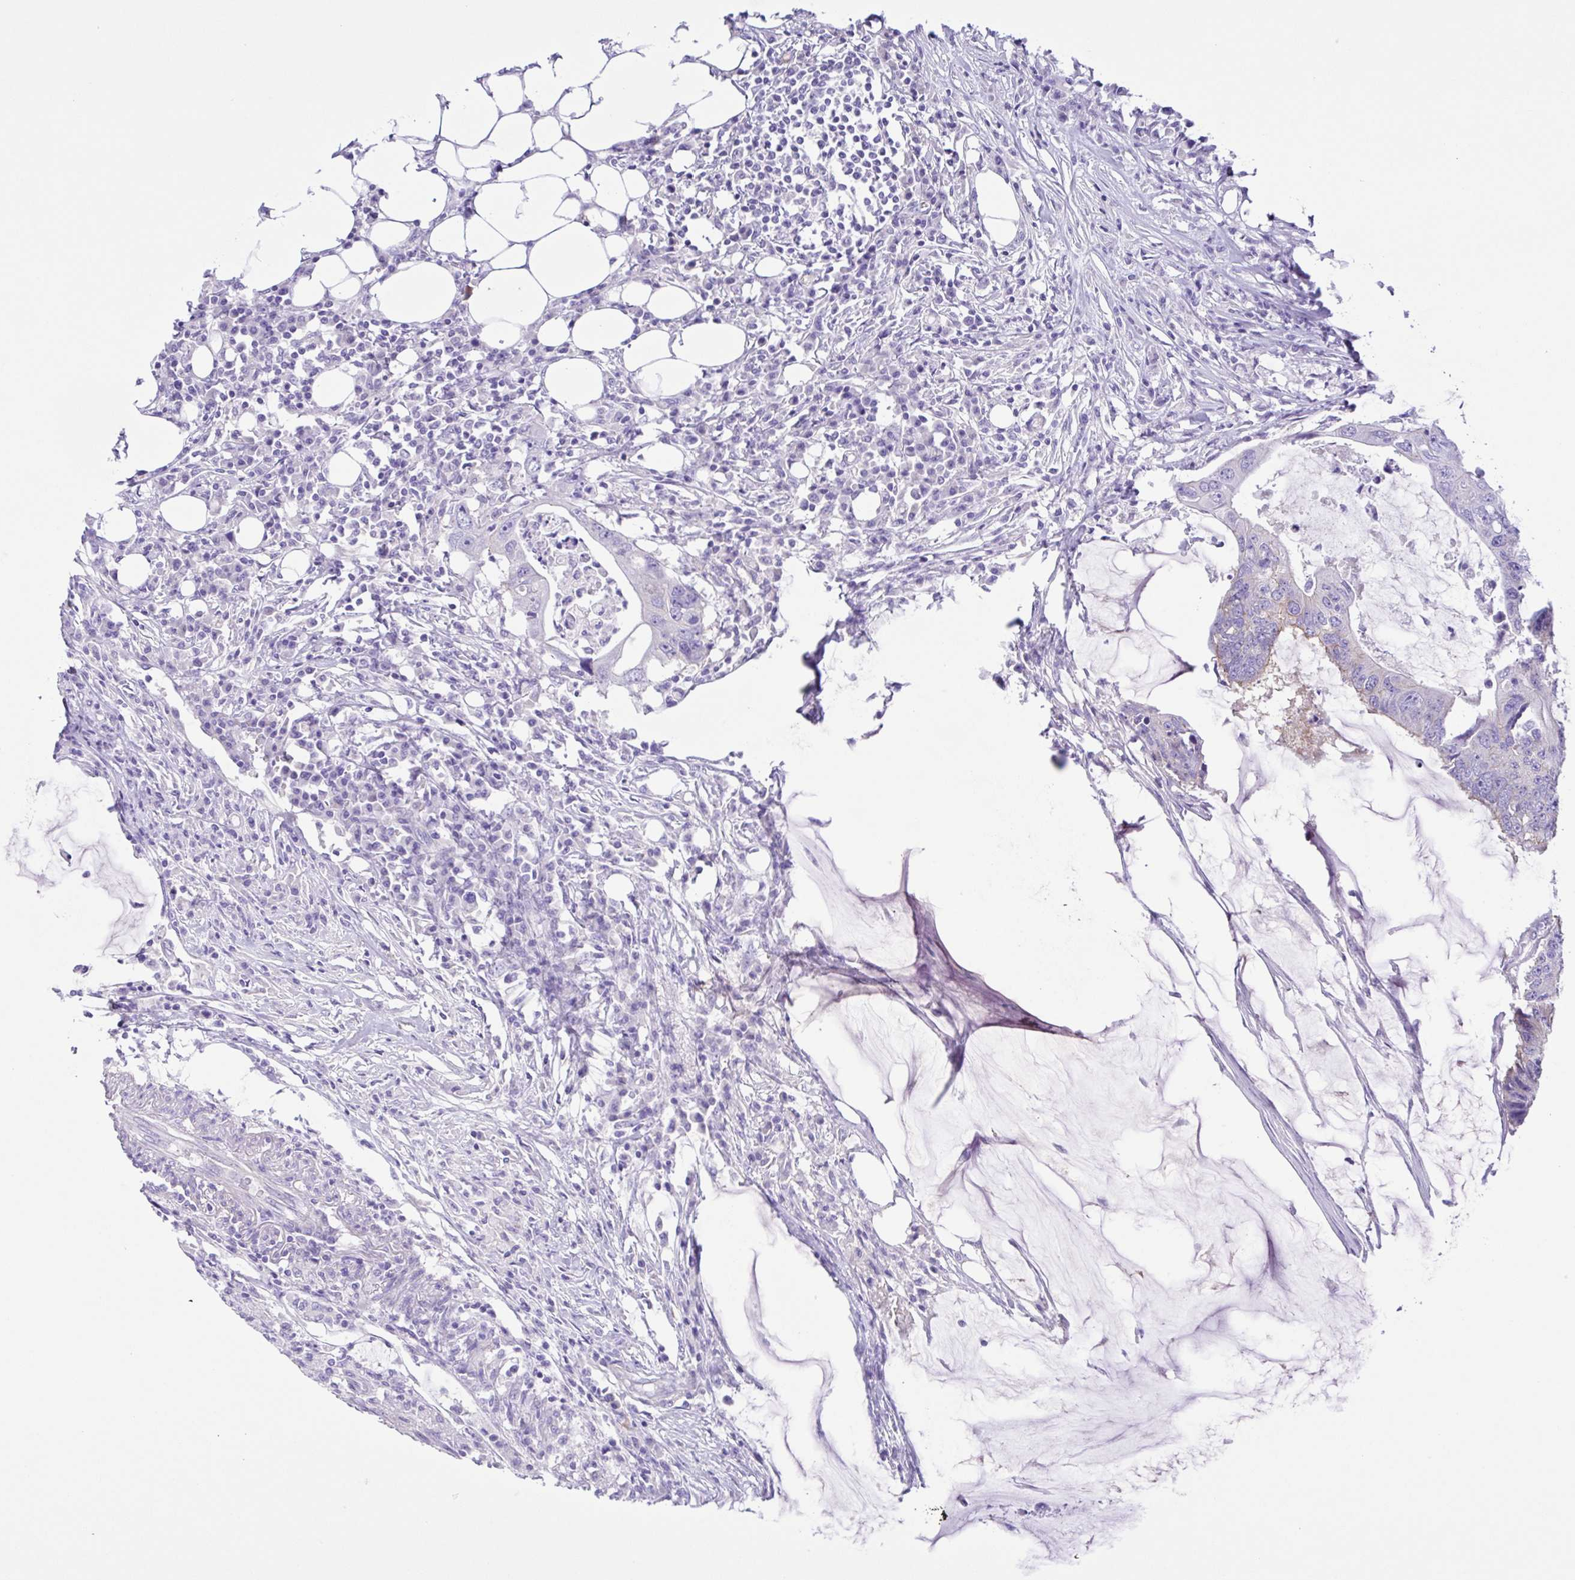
{"staining": {"intensity": "negative", "quantity": "none", "location": "none"}, "tissue": "colorectal cancer", "cell_type": "Tumor cells", "image_type": "cancer", "snomed": [{"axis": "morphology", "description": "Adenocarcinoma, NOS"}, {"axis": "topography", "description": "Colon"}], "caption": "Immunohistochemistry (IHC) of human adenocarcinoma (colorectal) displays no expression in tumor cells.", "gene": "ISM2", "patient": {"sex": "male", "age": 71}}